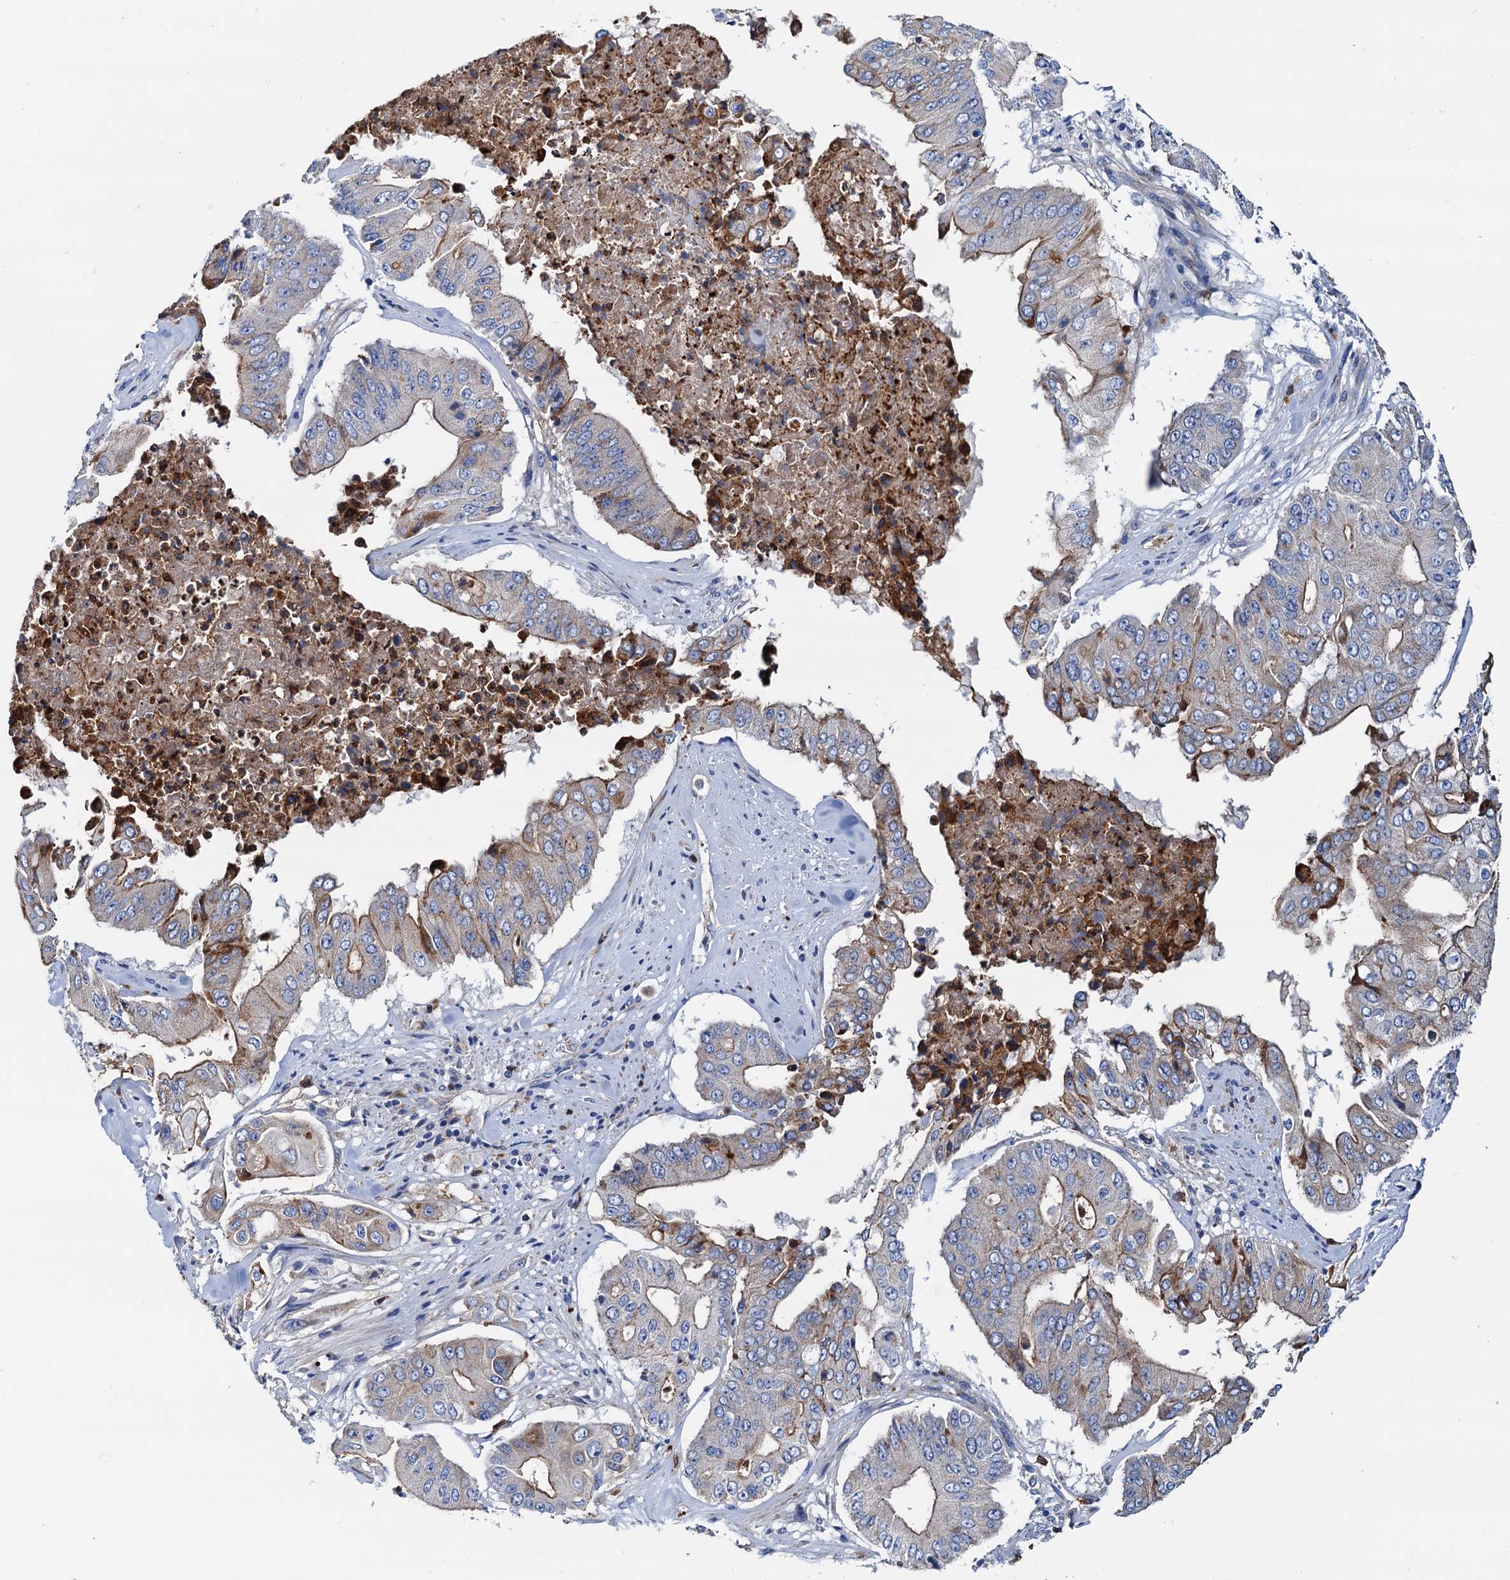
{"staining": {"intensity": "moderate", "quantity": "<25%", "location": "cytoplasmic/membranous"}, "tissue": "pancreatic cancer", "cell_type": "Tumor cells", "image_type": "cancer", "snomed": [{"axis": "morphology", "description": "Adenocarcinoma, NOS"}, {"axis": "topography", "description": "Pancreas"}], "caption": "This is an image of immunohistochemistry (IHC) staining of pancreatic cancer, which shows moderate positivity in the cytoplasmic/membranous of tumor cells.", "gene": "RASSF9", "patient": {"sex": "female", "age": 77}}